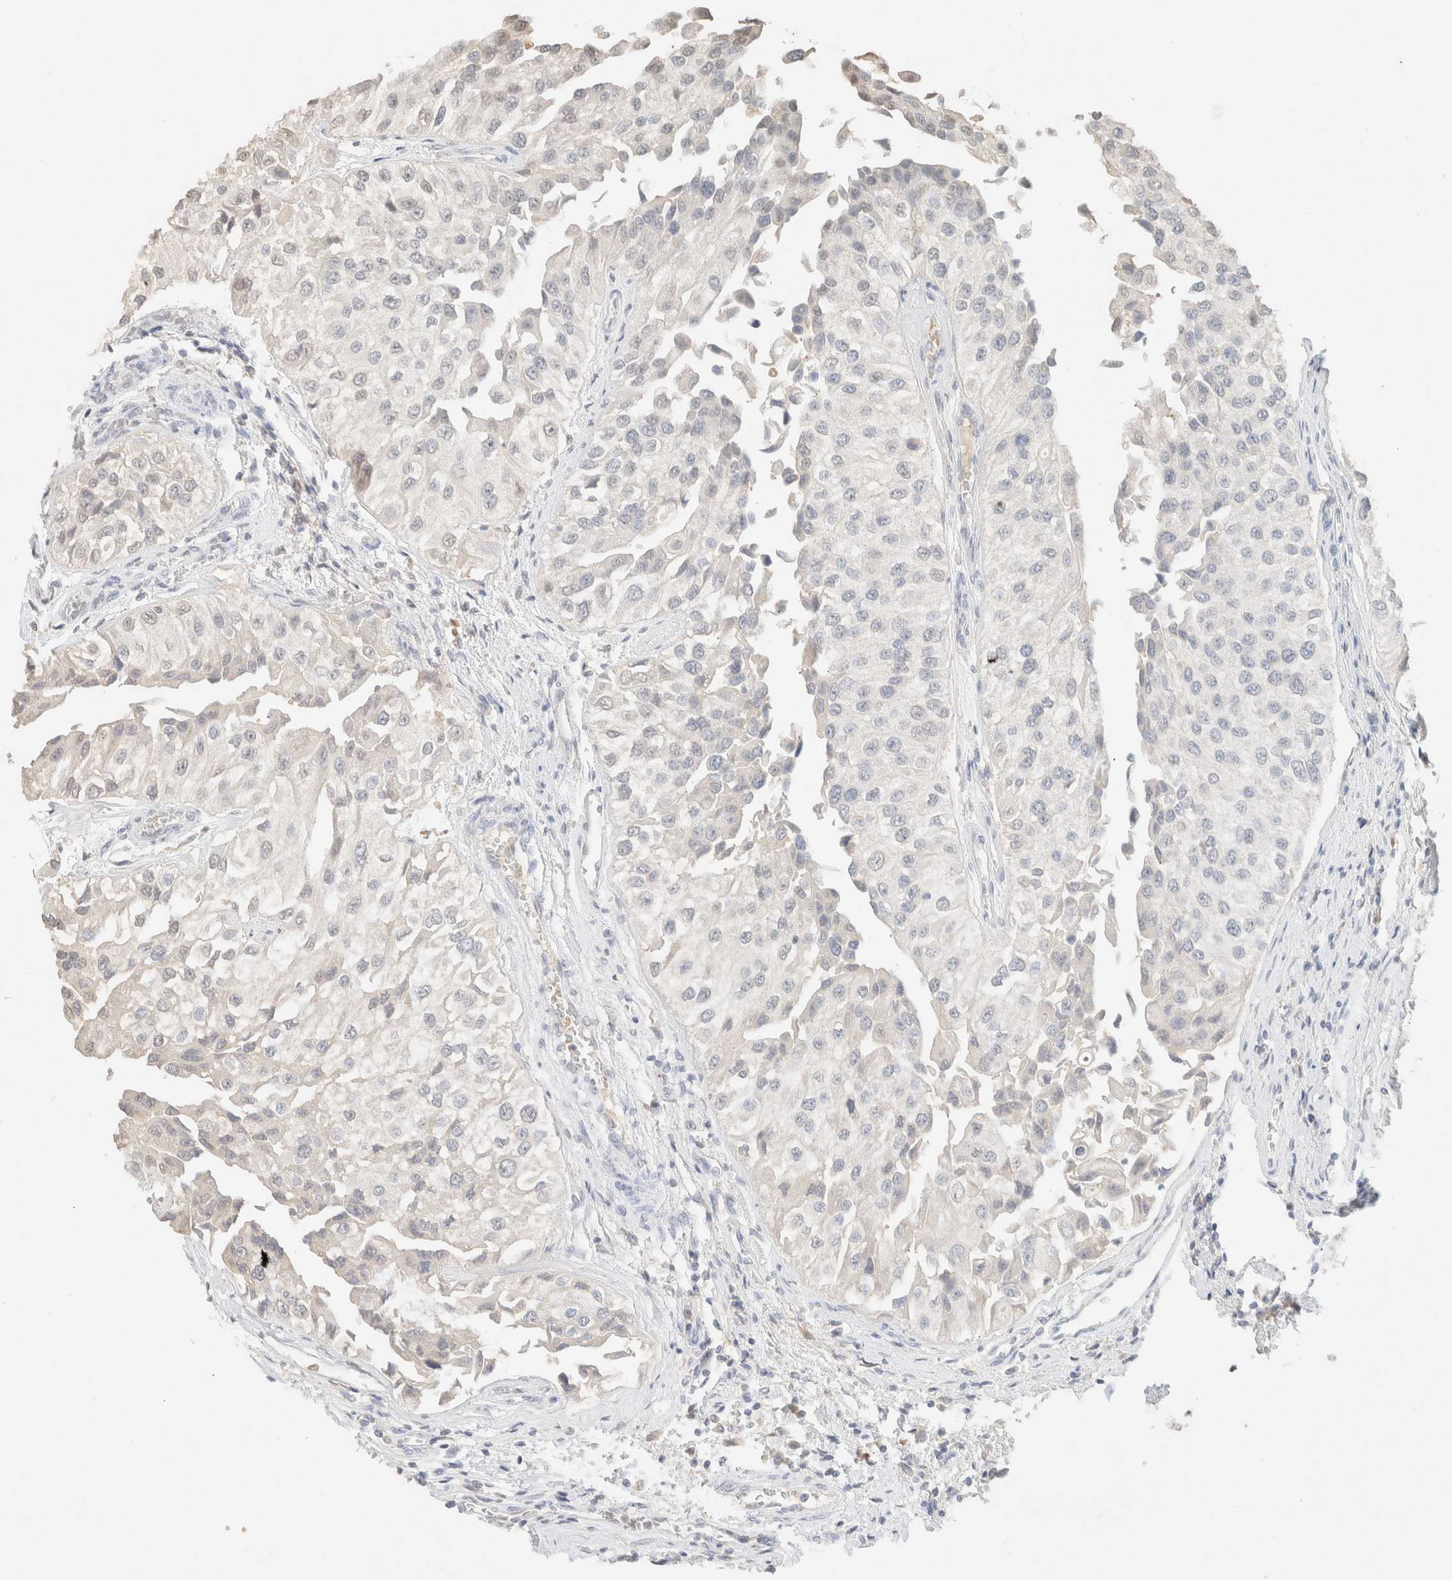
{"staining": {"intensity": "negative", "quantity": "none", "location": "none"}, "tissue": "urothelial cancer", "cell_type": "Tumor cells", "image_type": "cancer", "snomed": [{"axis": "morphology", "description": "Urothelial carcinoma, High grade"}, {"axis": "topography", "description": "Kidney"}, {"axis": "topography", "description": "Urinary bladder"}], "caption": "Tumor cells are negative for protein expression in human urothelial carcinoma (high-grade).", "gene": "CPA1", "patient": {"sex": "male", "age": 77}}